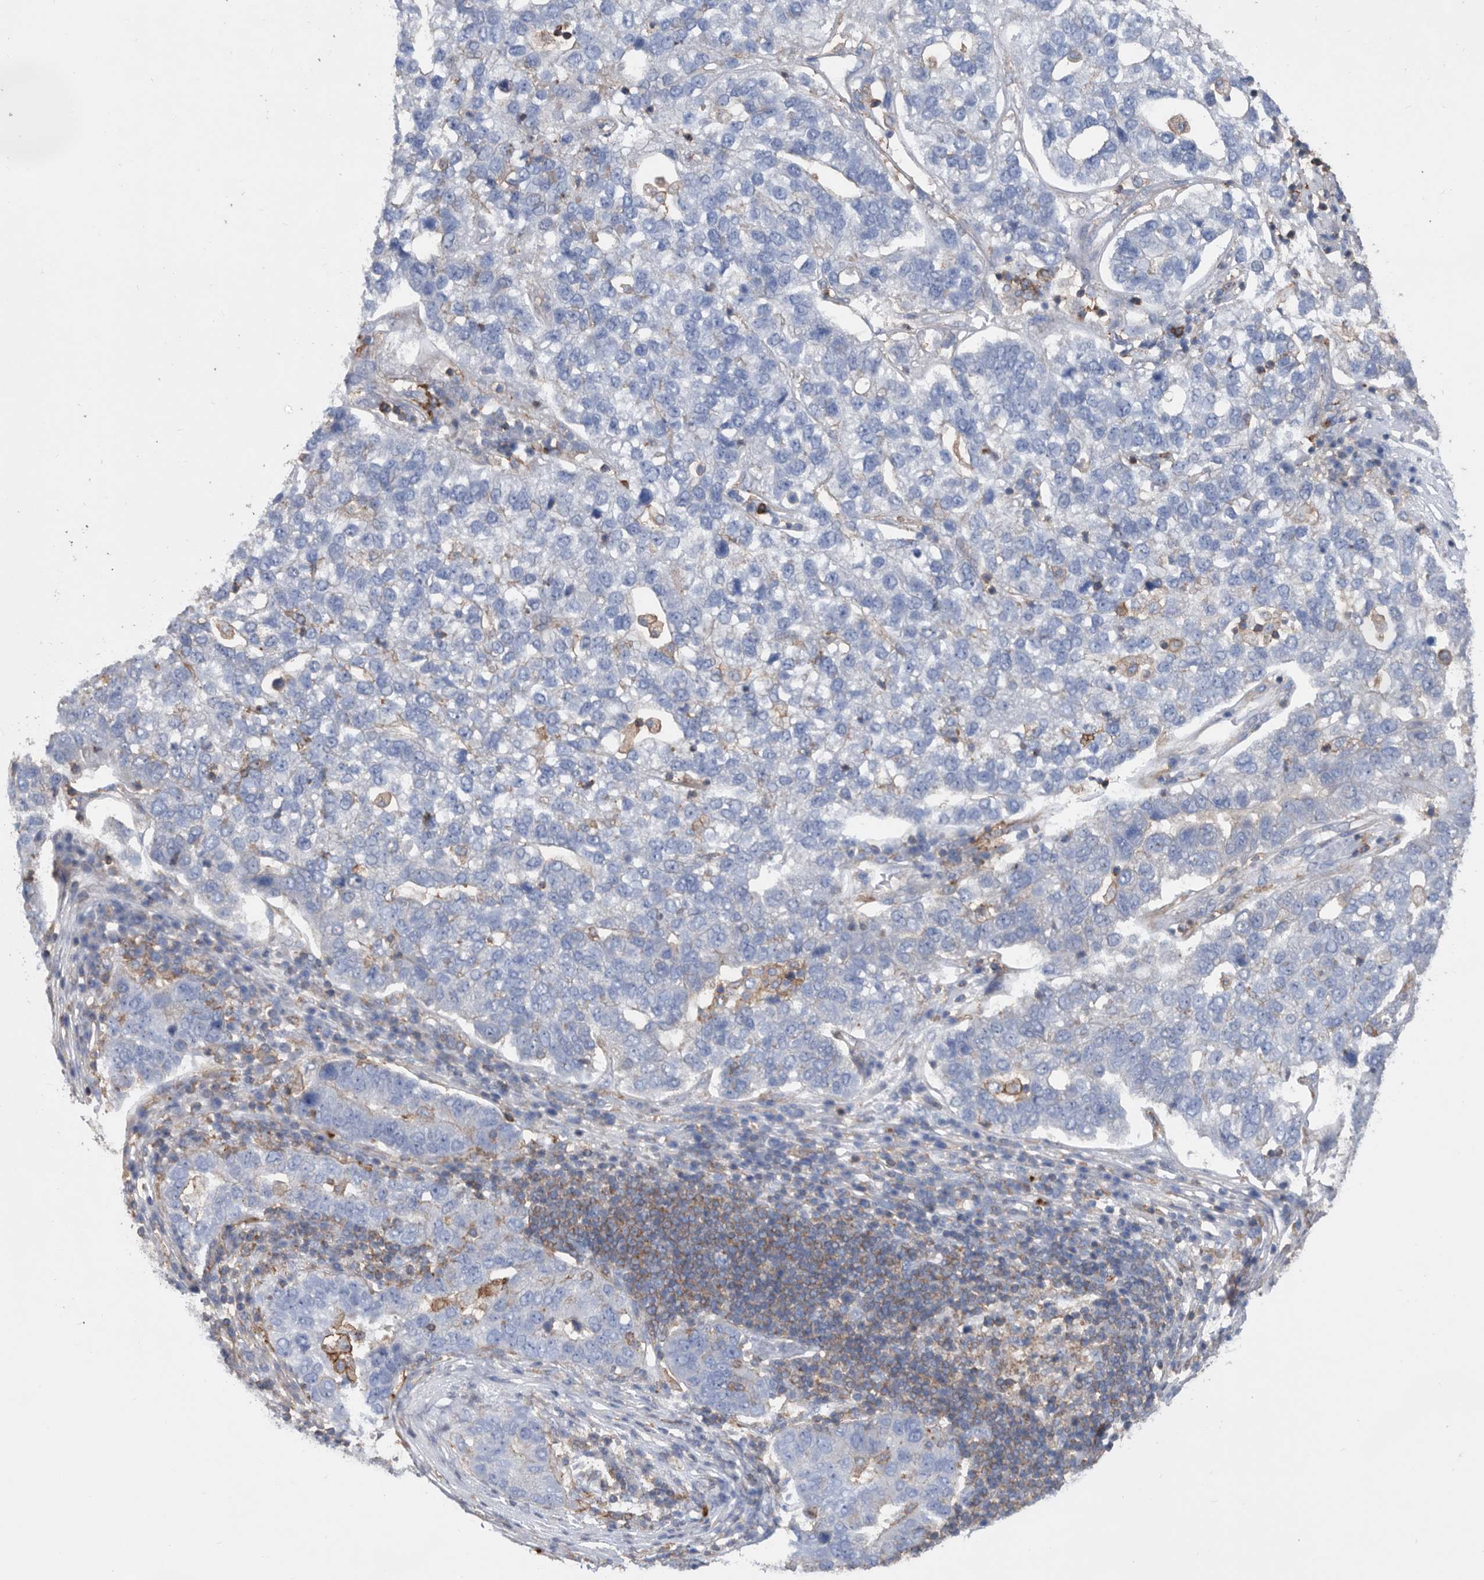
{"staining": {"intensity": "negative", "quantity": "none", "location": "none"}, "tissue": "pancreatic cancer", "cell_type": "Tumor cells", "image_type": "cancer", "snomed": [{"axis": "morphology", "description": "Adenocarcinoma, NOS"}, {"axis": "topography", "description": "Pancreas"}], "caption": "Tumor cells show no significant protein expression in adenocarcinoma (pancreatic).", "gene": "MS4A4A", "patient": {"sex": "female", "age": 61}}